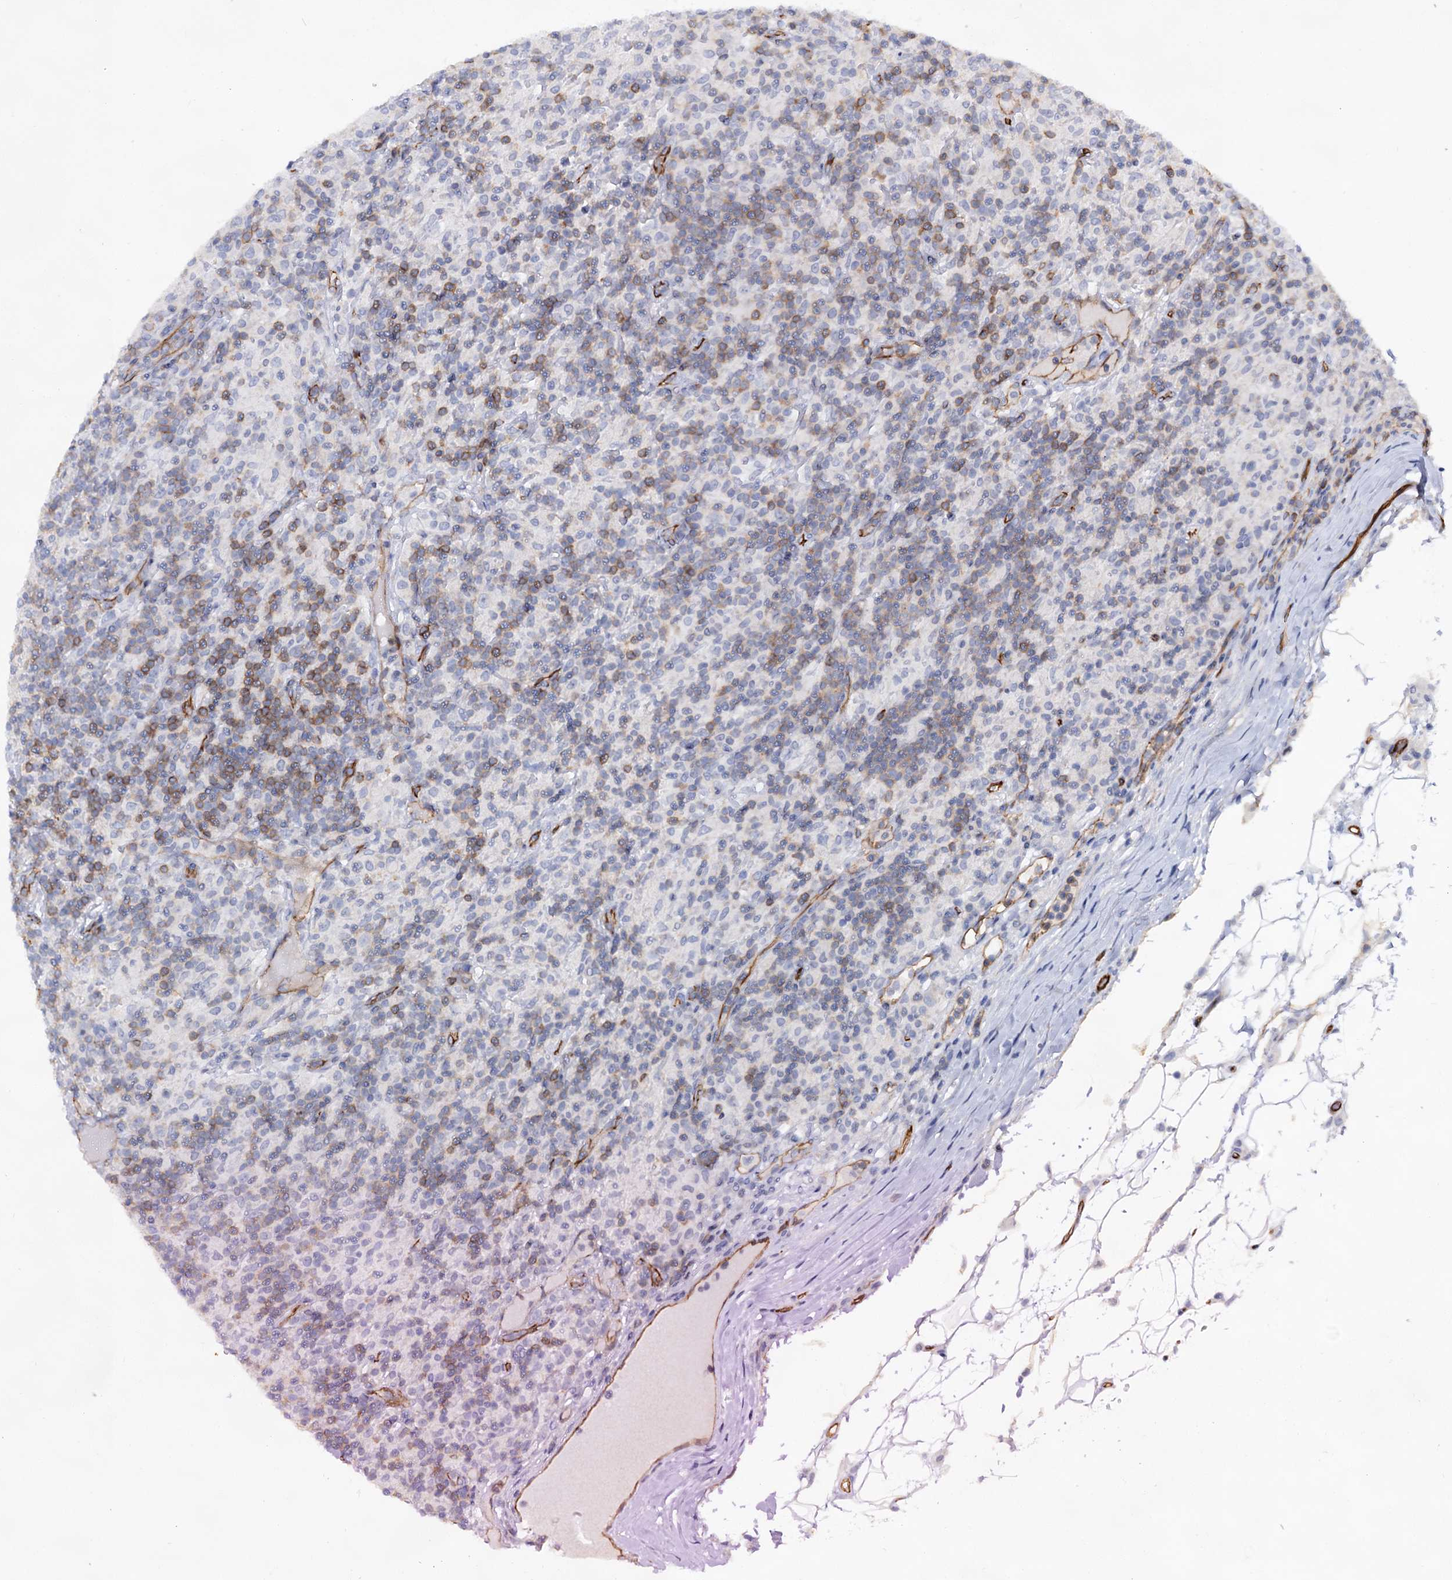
{"staining": {"intensity": "negative", "quantity": "none", "location": "none"}, "tissue": "lymphoma", "cell_type": "Tumor cells", "image_type": "cancer", "snomed": [{"axis": "morphology", "description": "Hodgkin's disease, NOS"}, {"axis": "topography", "description": "Lymph node"}], "caption": "Lymphoma stained for a protein using immunohistochemistry (IHC) exhibits no staining tumor cells.", "gene": "ABLIM1", "patient": {"sex": "male", "age": 70}}